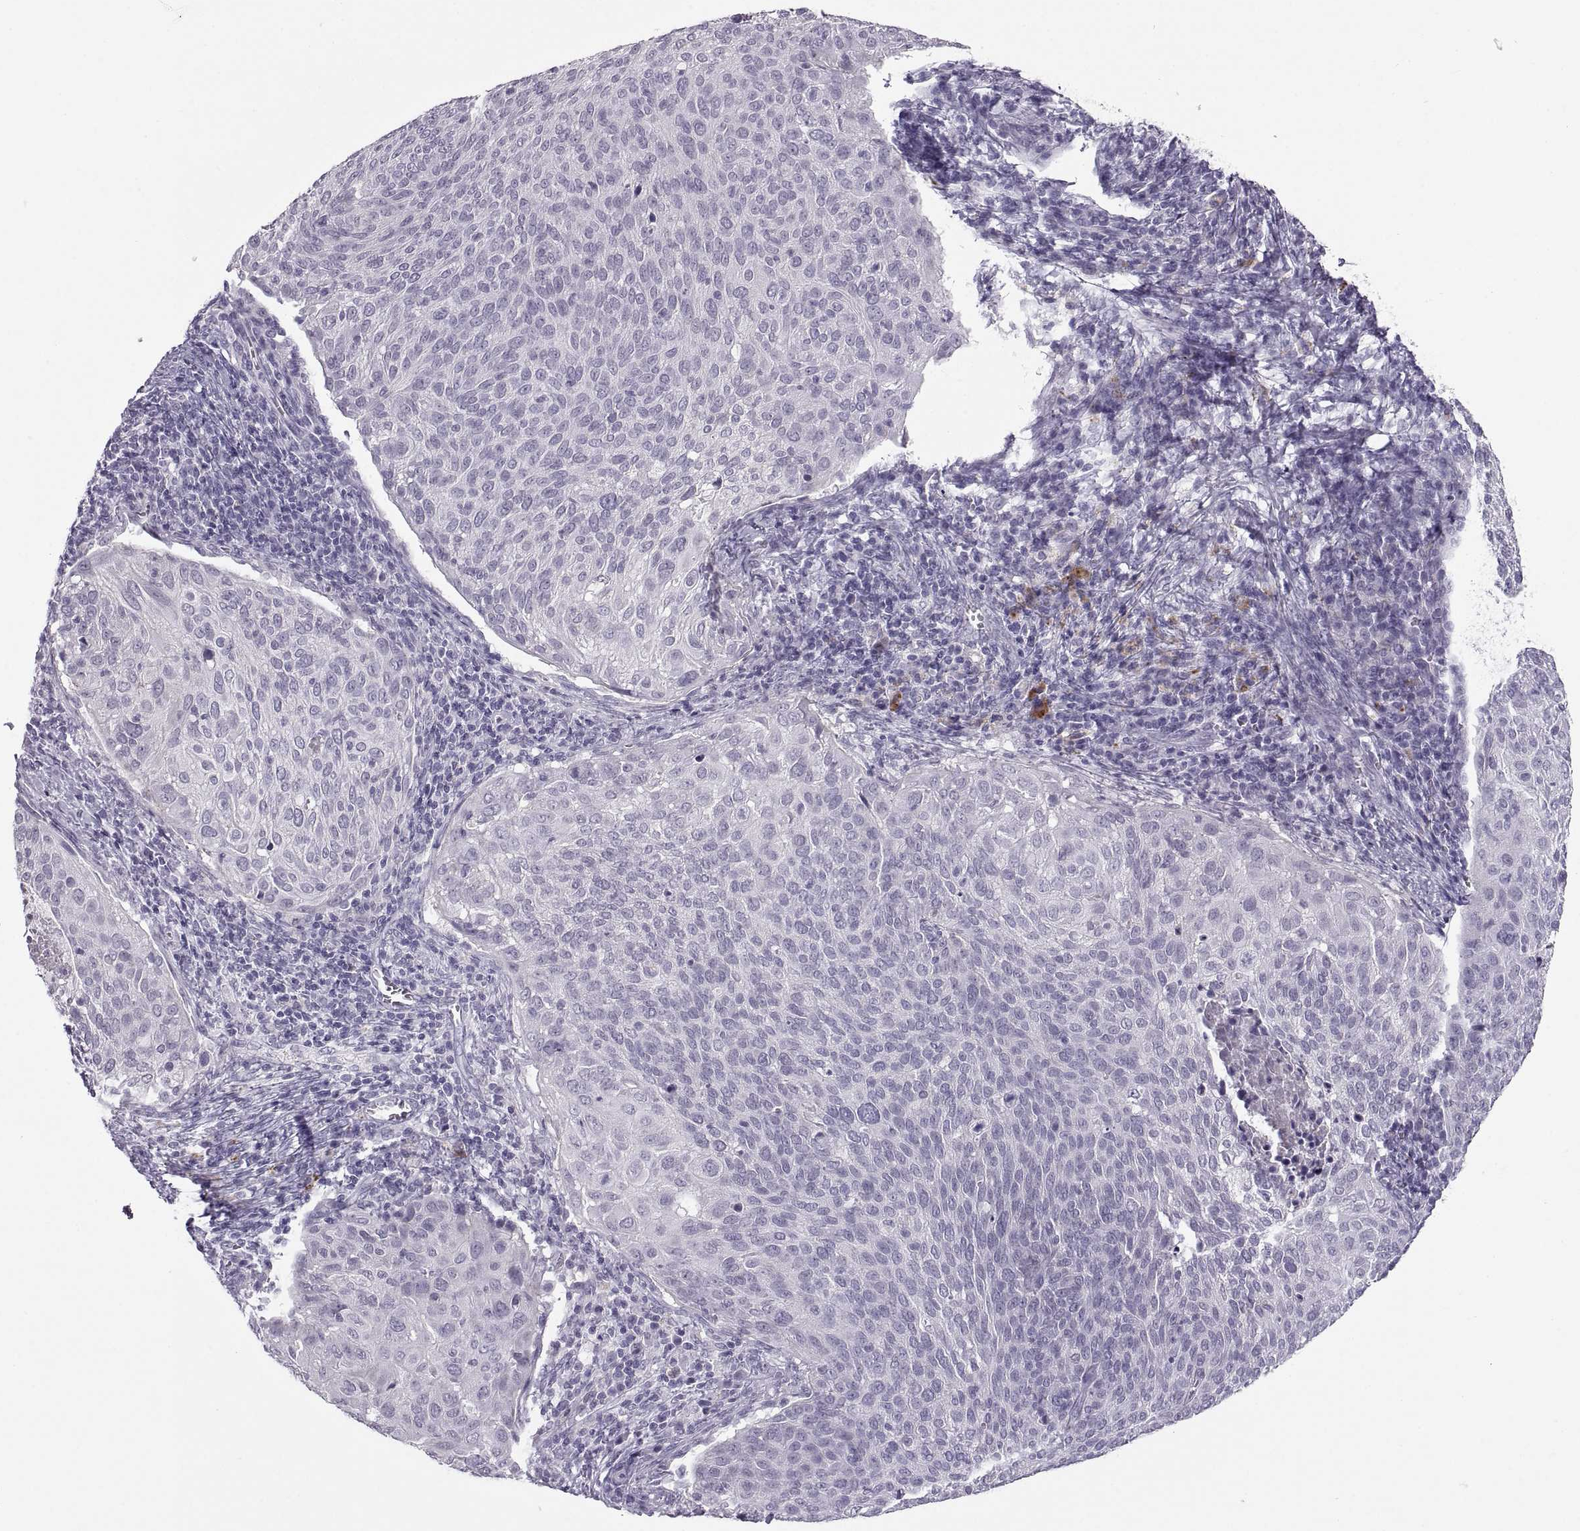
{"staining": {"intensity": "negative", "quantity": "none", "location": "none"}, "tissue": "cervical cancer", "cell_type": "Tumor cells", "image_type": "cancer", "snomed": [{"axis": "morphology", "description": "Squamous cell carcinoma, NOS"}, {"axis": "topography", "description": "Cervix"}], "caption": "A photomicrograph of squamous cell carcinoma (cervical) stained for a protein demonstrates no brown staining in tumor cells.", "gene": "QRICH2", "patient": {"sex": "female", "age": 39}}